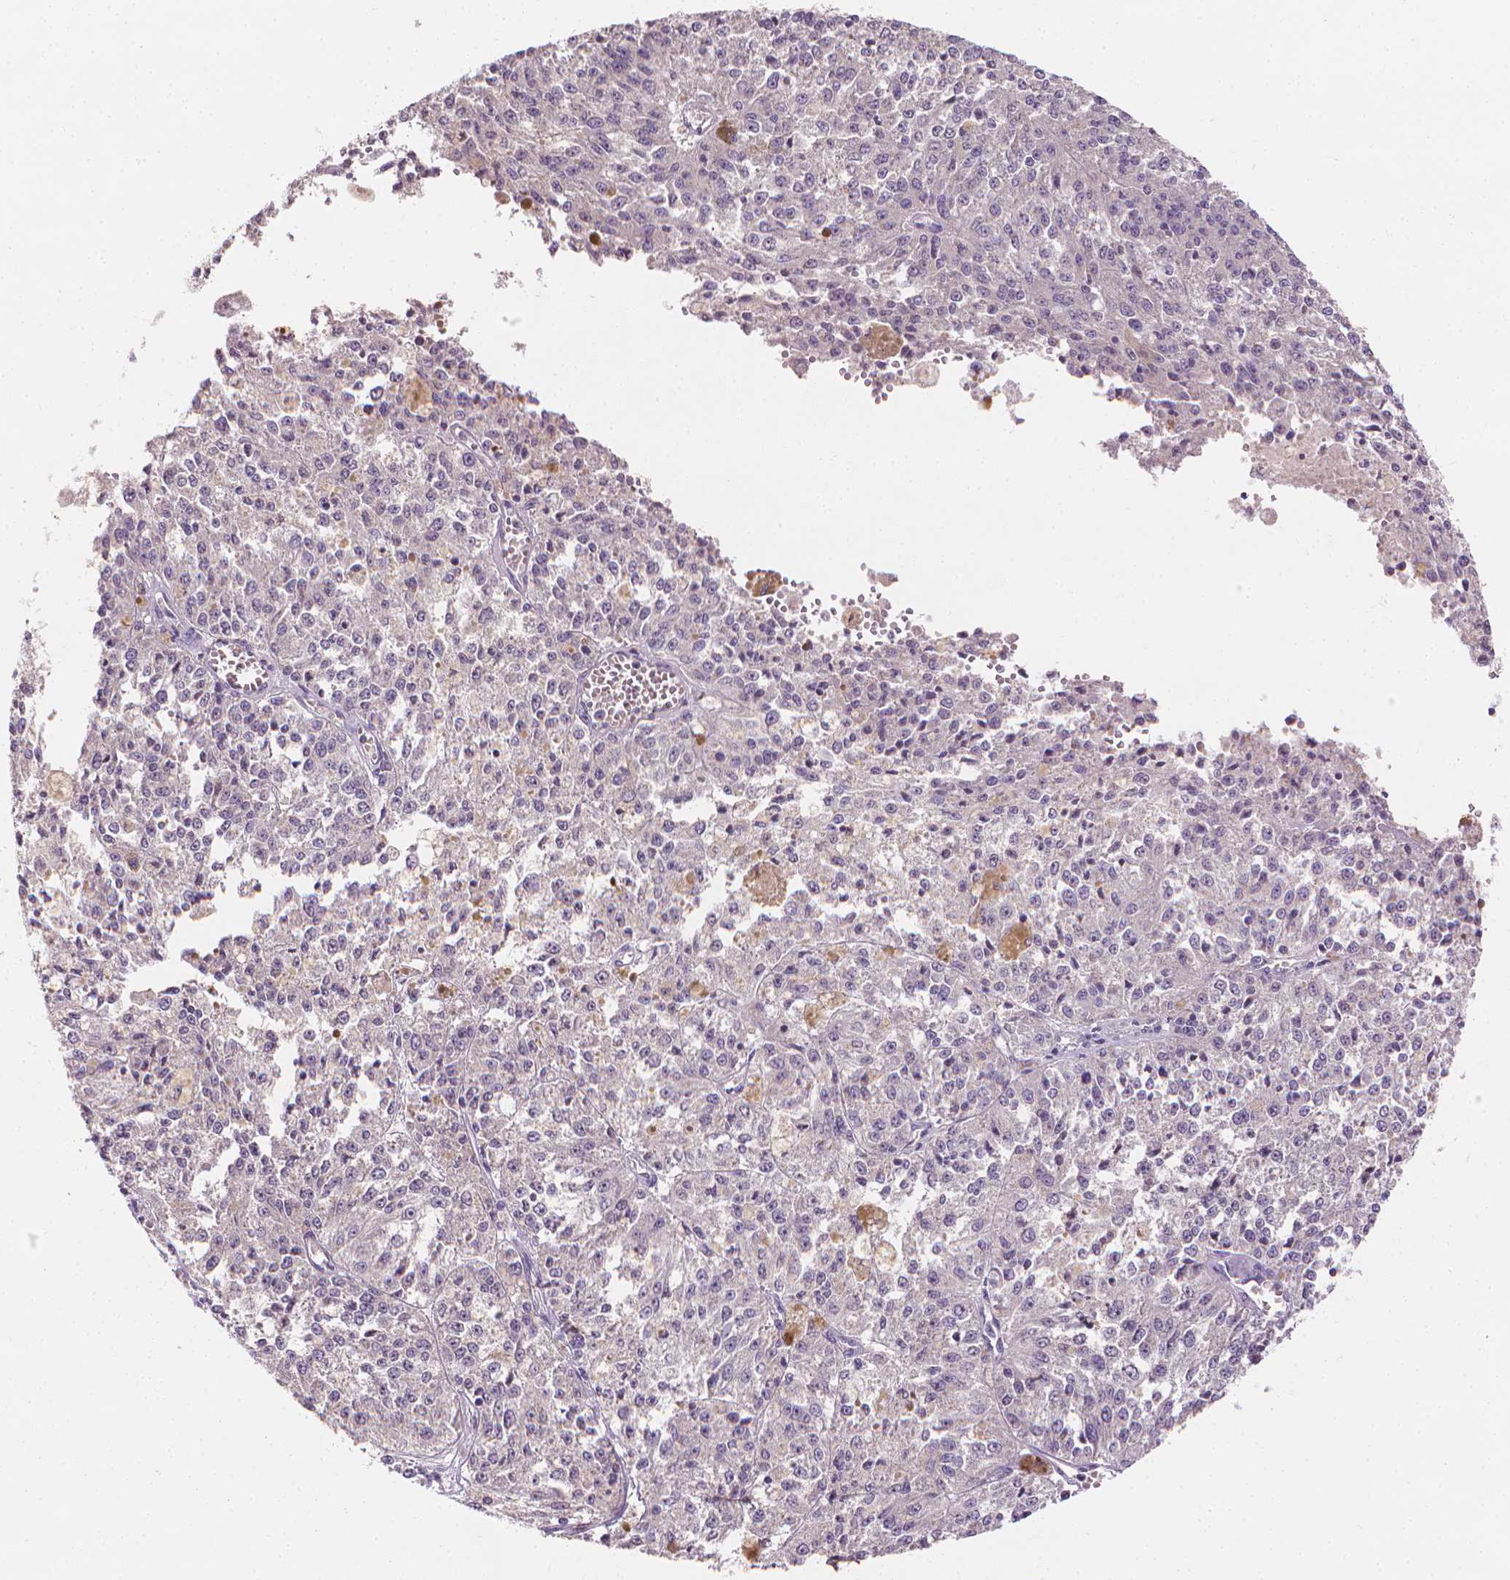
{"staining": {"intensity": "negative", "quantity": "none", "location": "none"}, "tissue": "melanoma", "cell_type": "Tumor cells", "image_type": "cancer", "snomed": [{"axis": "morphology", "description": "Malignant melanoma, Metastatic site"}, {"axis": "topography", "description": "Lymph node"}], "caption": "There is no significant positivity in tumor cells of malignant melanoma (metastatic site). The staining is performed using DAB (3,3'-diaminobenzidine) brown chromogen with nuclei counter-stained in using hematoxylin.", "gene": "FASN", "patient": {"sex": "female", "age": 64}}